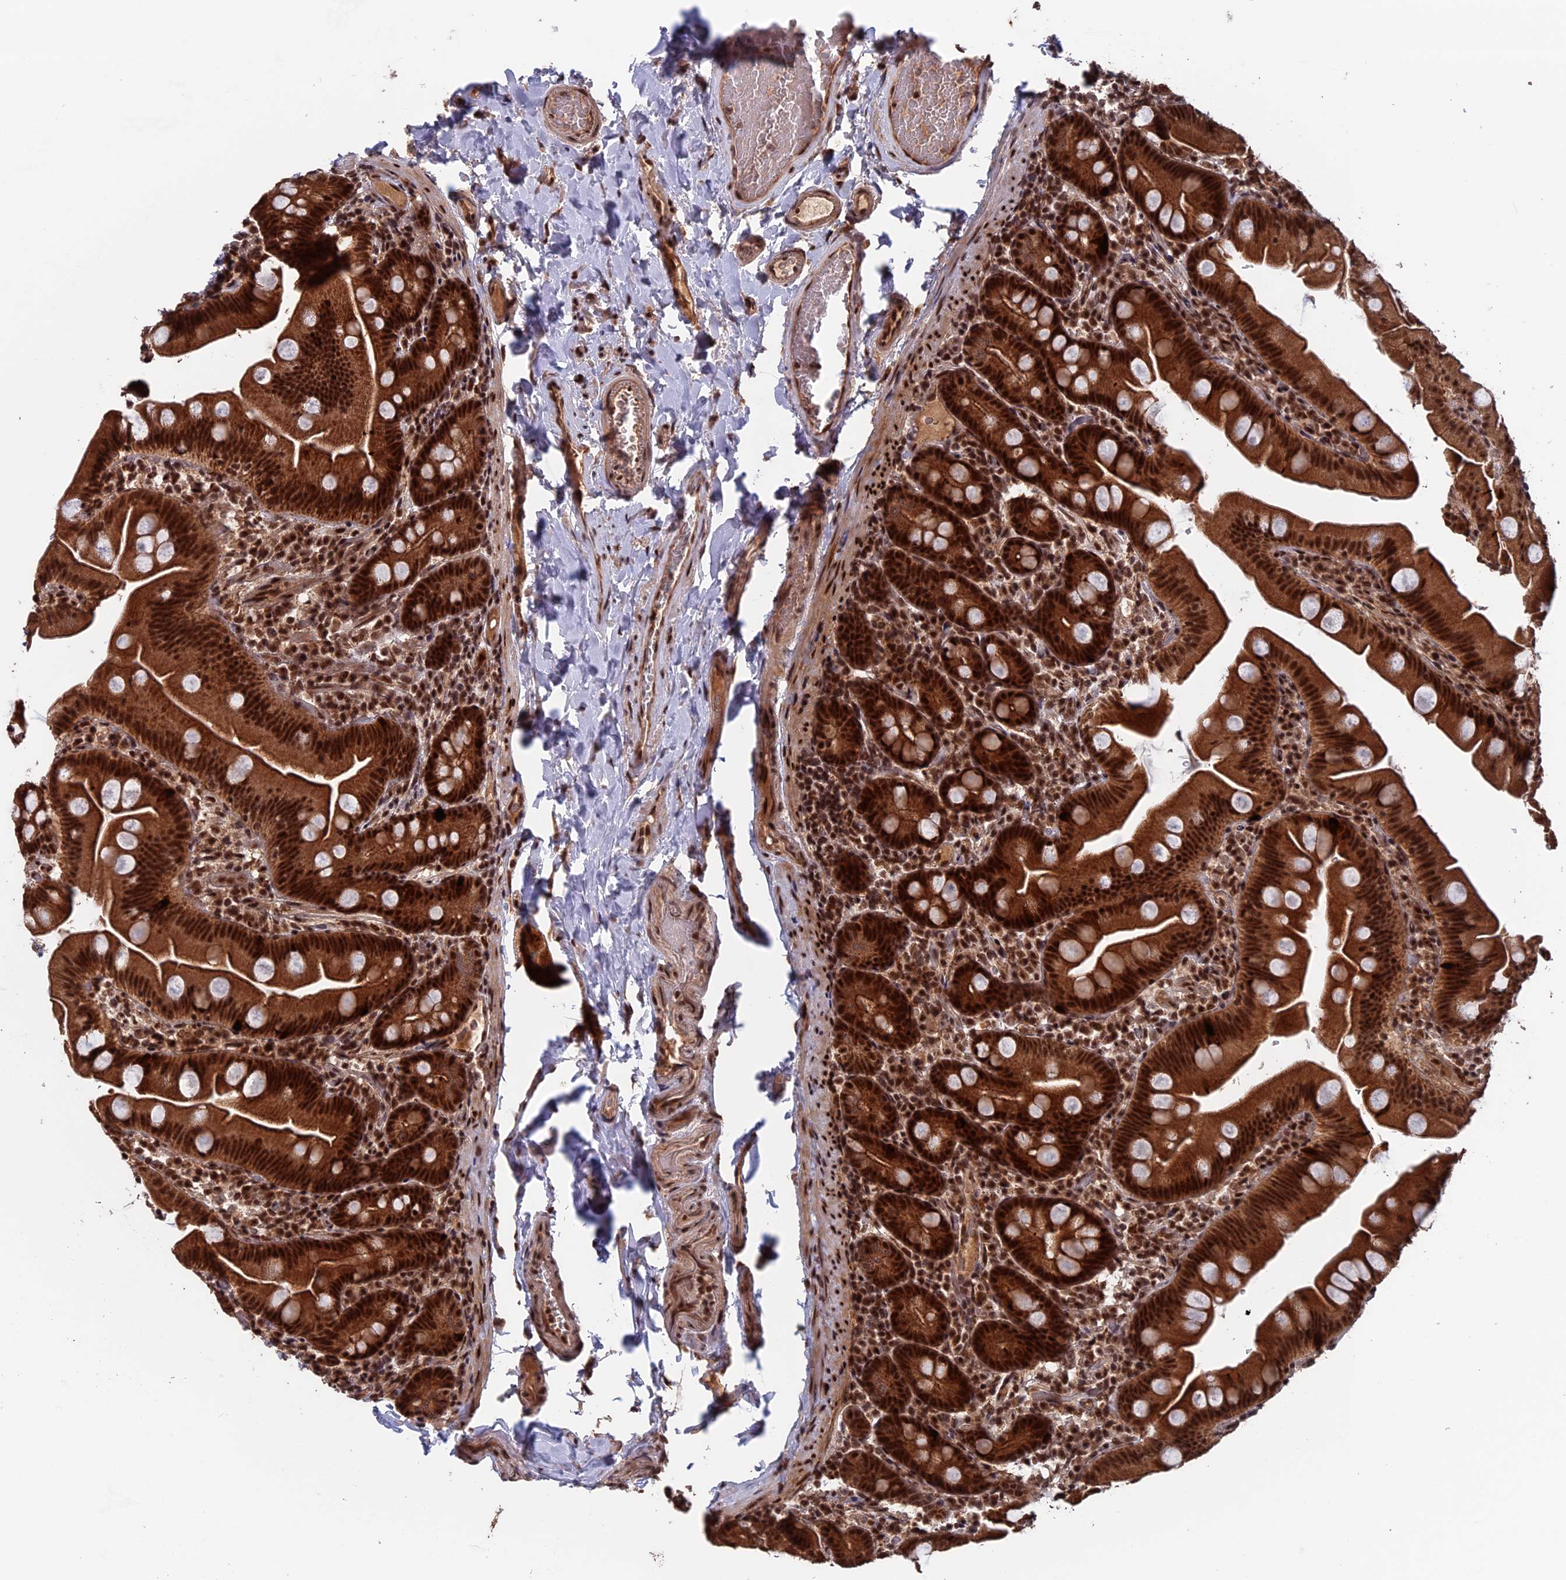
{"staining": {"intensity": "strong", "quantity": ">75%", "location": "cytoplasmic/membranous,nuclear"}, "tissue": "small intestine", "cell_type": "Glandular cells", "image_type": "normal", "snomed": [{"axis": "morphology", "description": "Normal tissue, NOS"}, {"axis": "topography", "description": "Small intestine"}], "caption": "Glandular cells show strong cytoplasmic/membranous,nuclear staining in about >75% of cells in normal small intestine.", "gene": "CACTIN", "patient": {"sex": "female", "age": 68}}